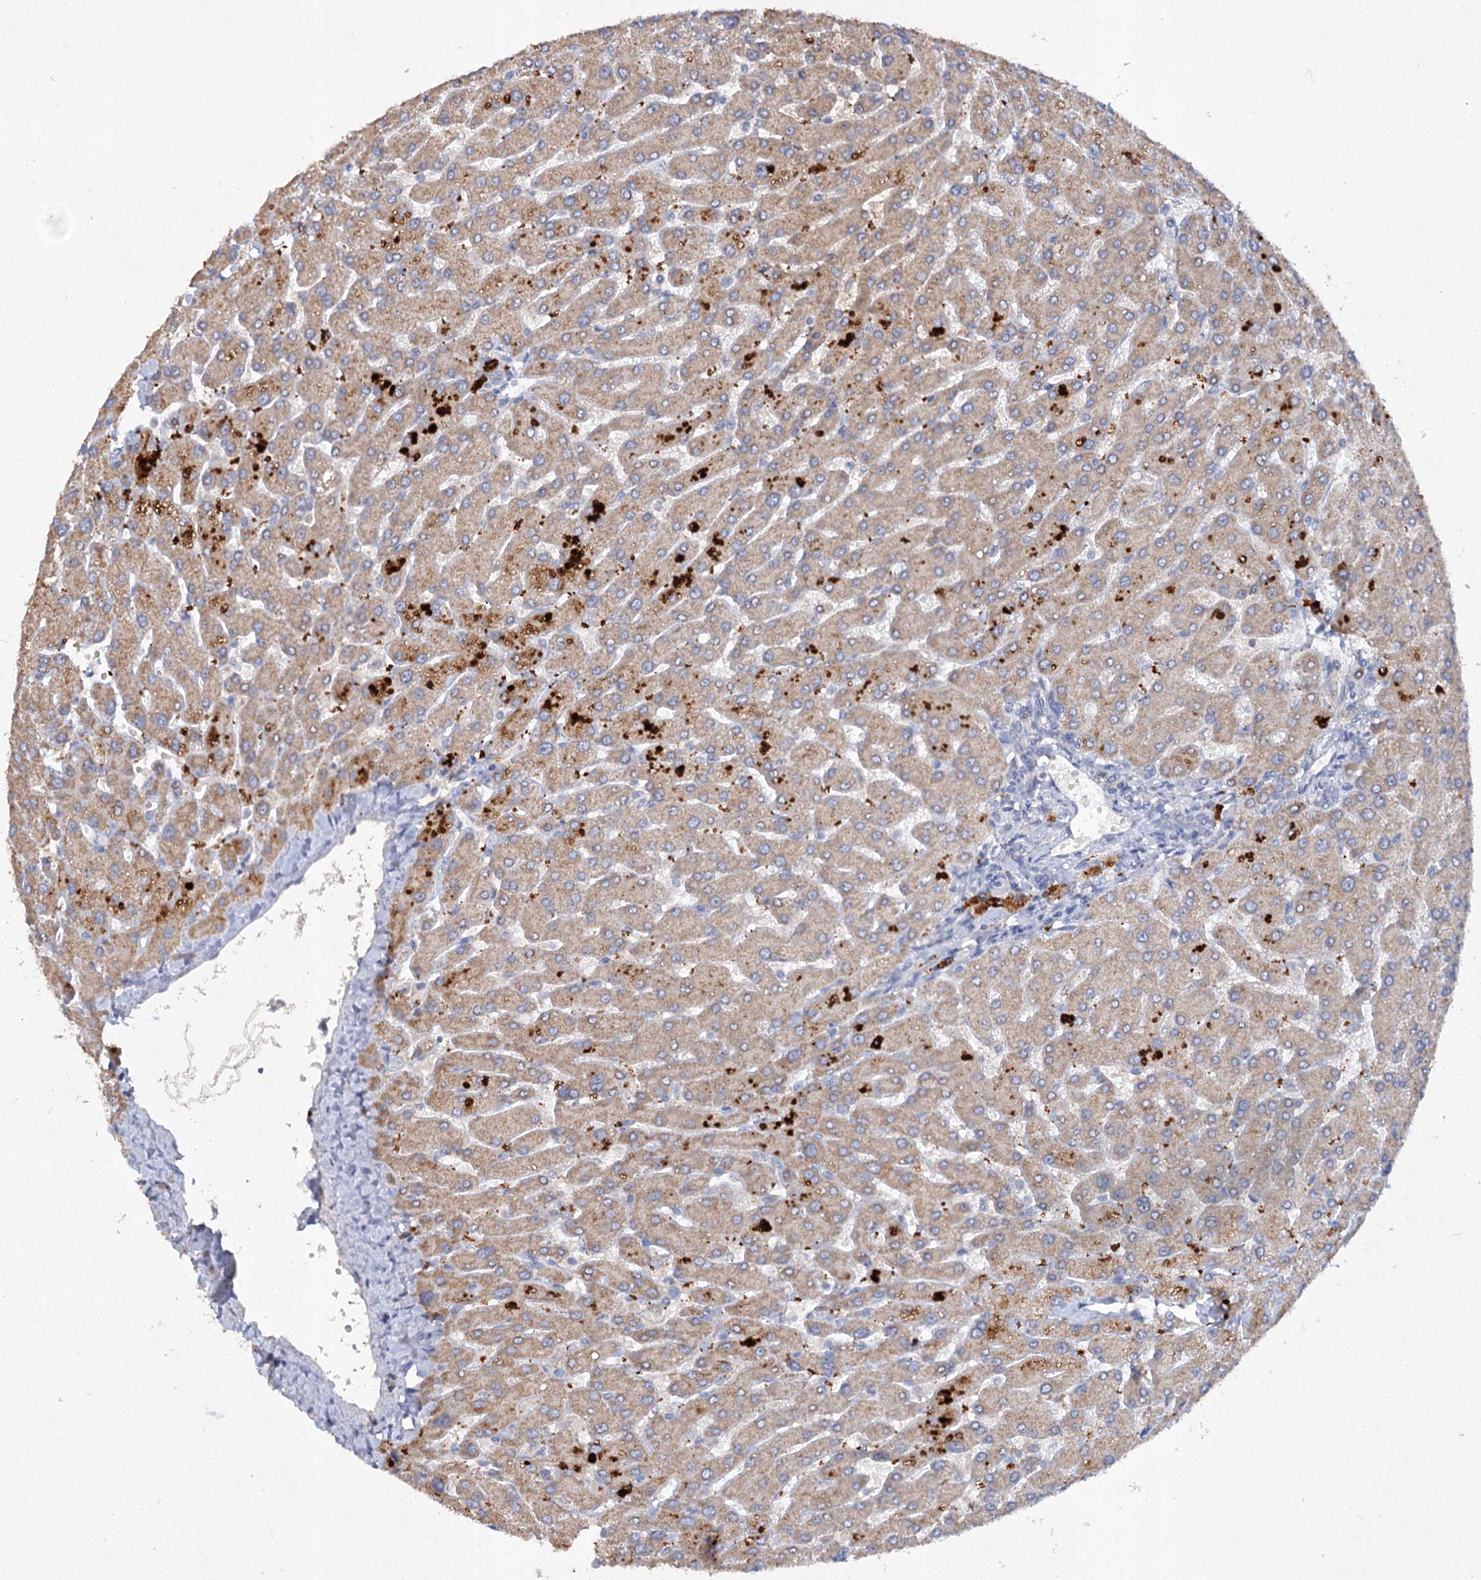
{"staining": {"intensity": "negative", "quantity": "none", "location": "none"}, "tissue": "liver", "cell_type": "Cholangiocytes", "image_type": "normal", "snomed": [{"axis": "morphology", "description": "Normal tissue, NOS"}, {"axis": "topography", "description": "Liver"}], "caption": "IHC of benign human liver shows no staining in cholangiocytes.", "gene": "ATP4A", "patient": {"sex": "male", "age": 55}}